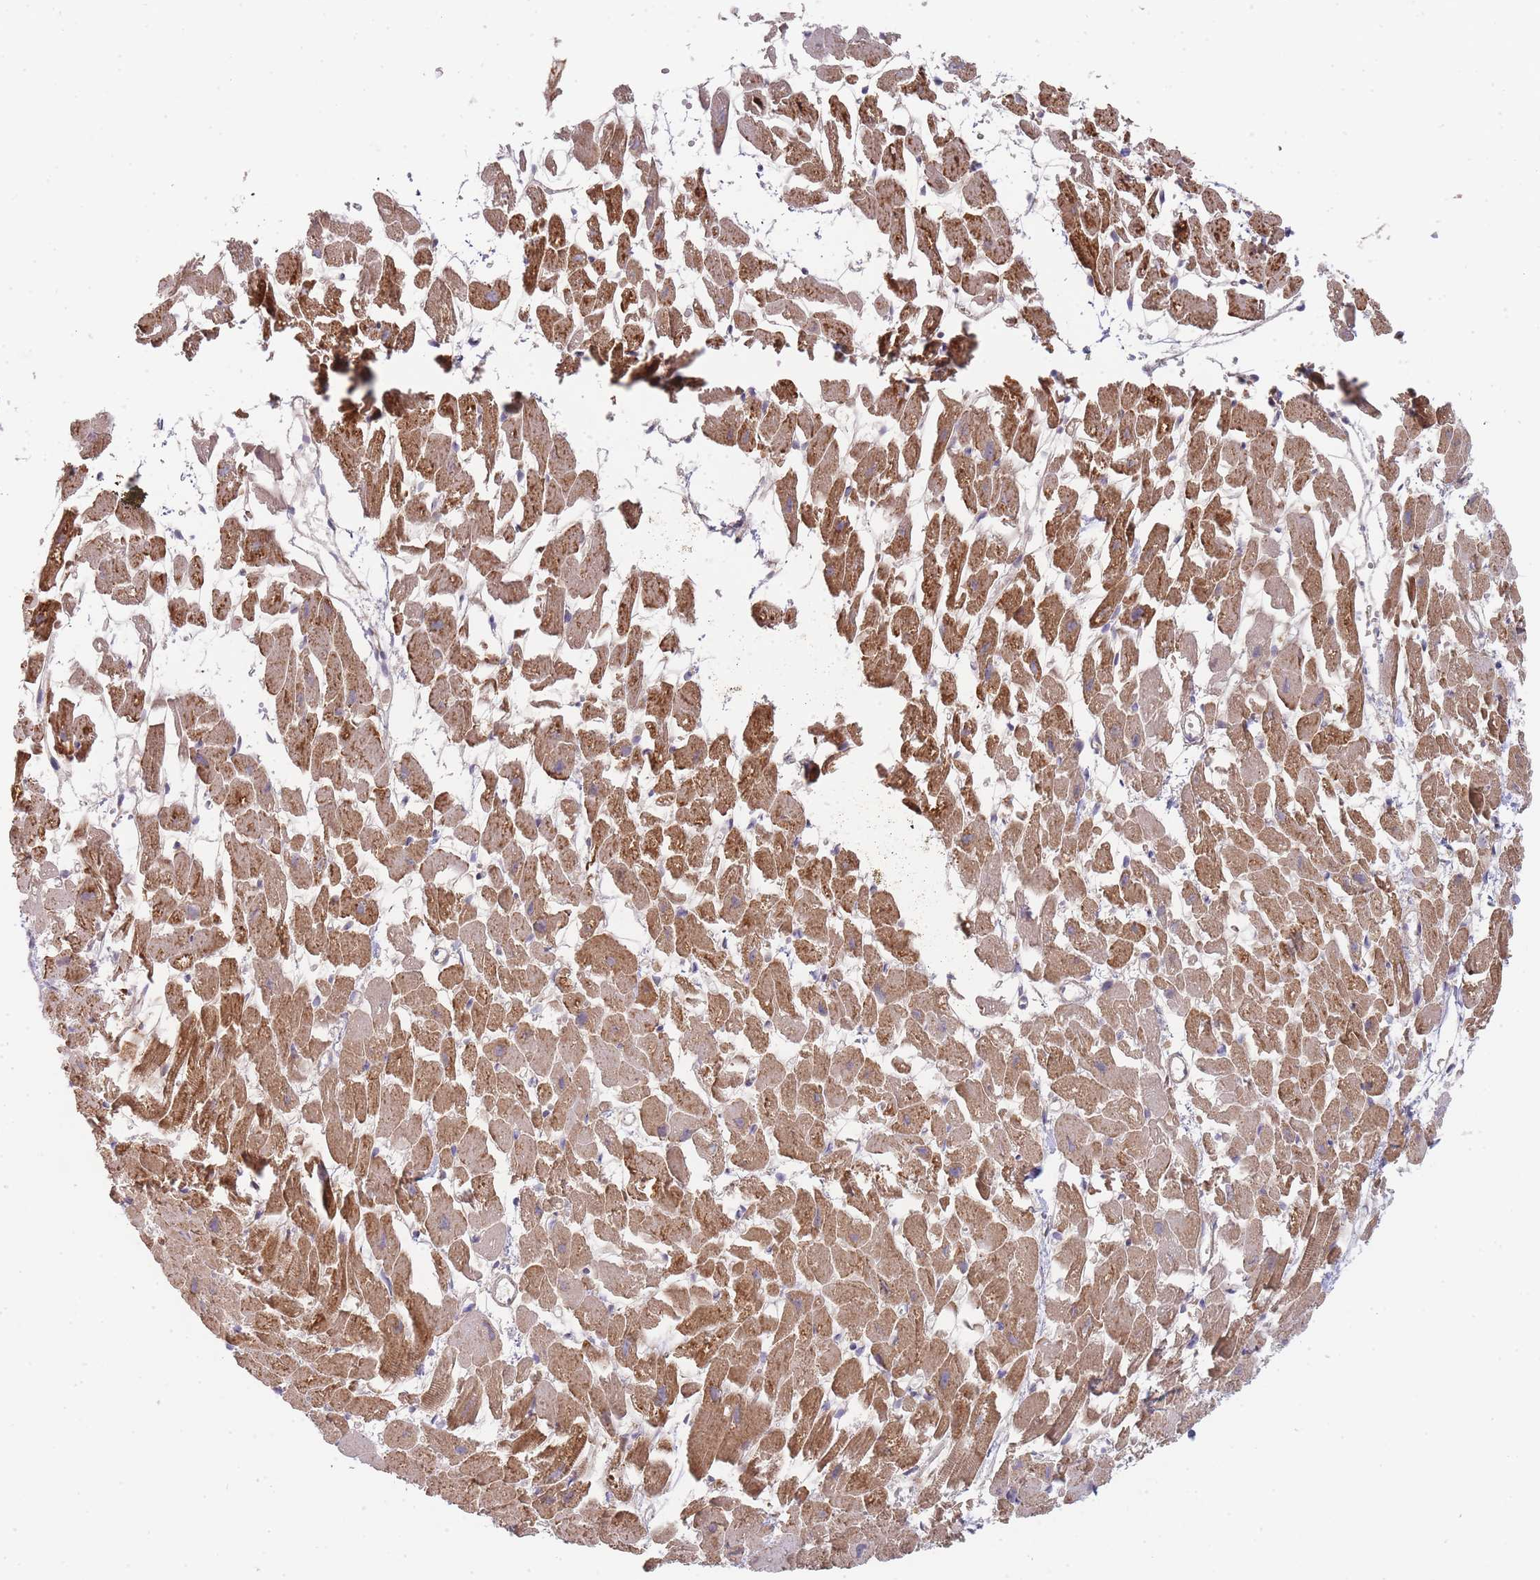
{"staining": {"intensity": "moderate", "quantity": ">75%", "location": "cytoplasmic/membranous"}, "tissue": "heart muscle", "cell_type": "Cardiomyocytes", "image_type": "normal", "snomed": [{"axis": "morphology", "description": "Normal tissue, NOS"}, {"axis": "topography", "description": "Heart"}], "caption": "An image of heart muscle stained for a protein demonstrates moderate cytoplasmic/membranous brown staining in cardiomyocytes. (IHC, brightfield microscopy, high magnification).", "gene": "TRIM26", "patient": {"sex": "female", "age": 64}}